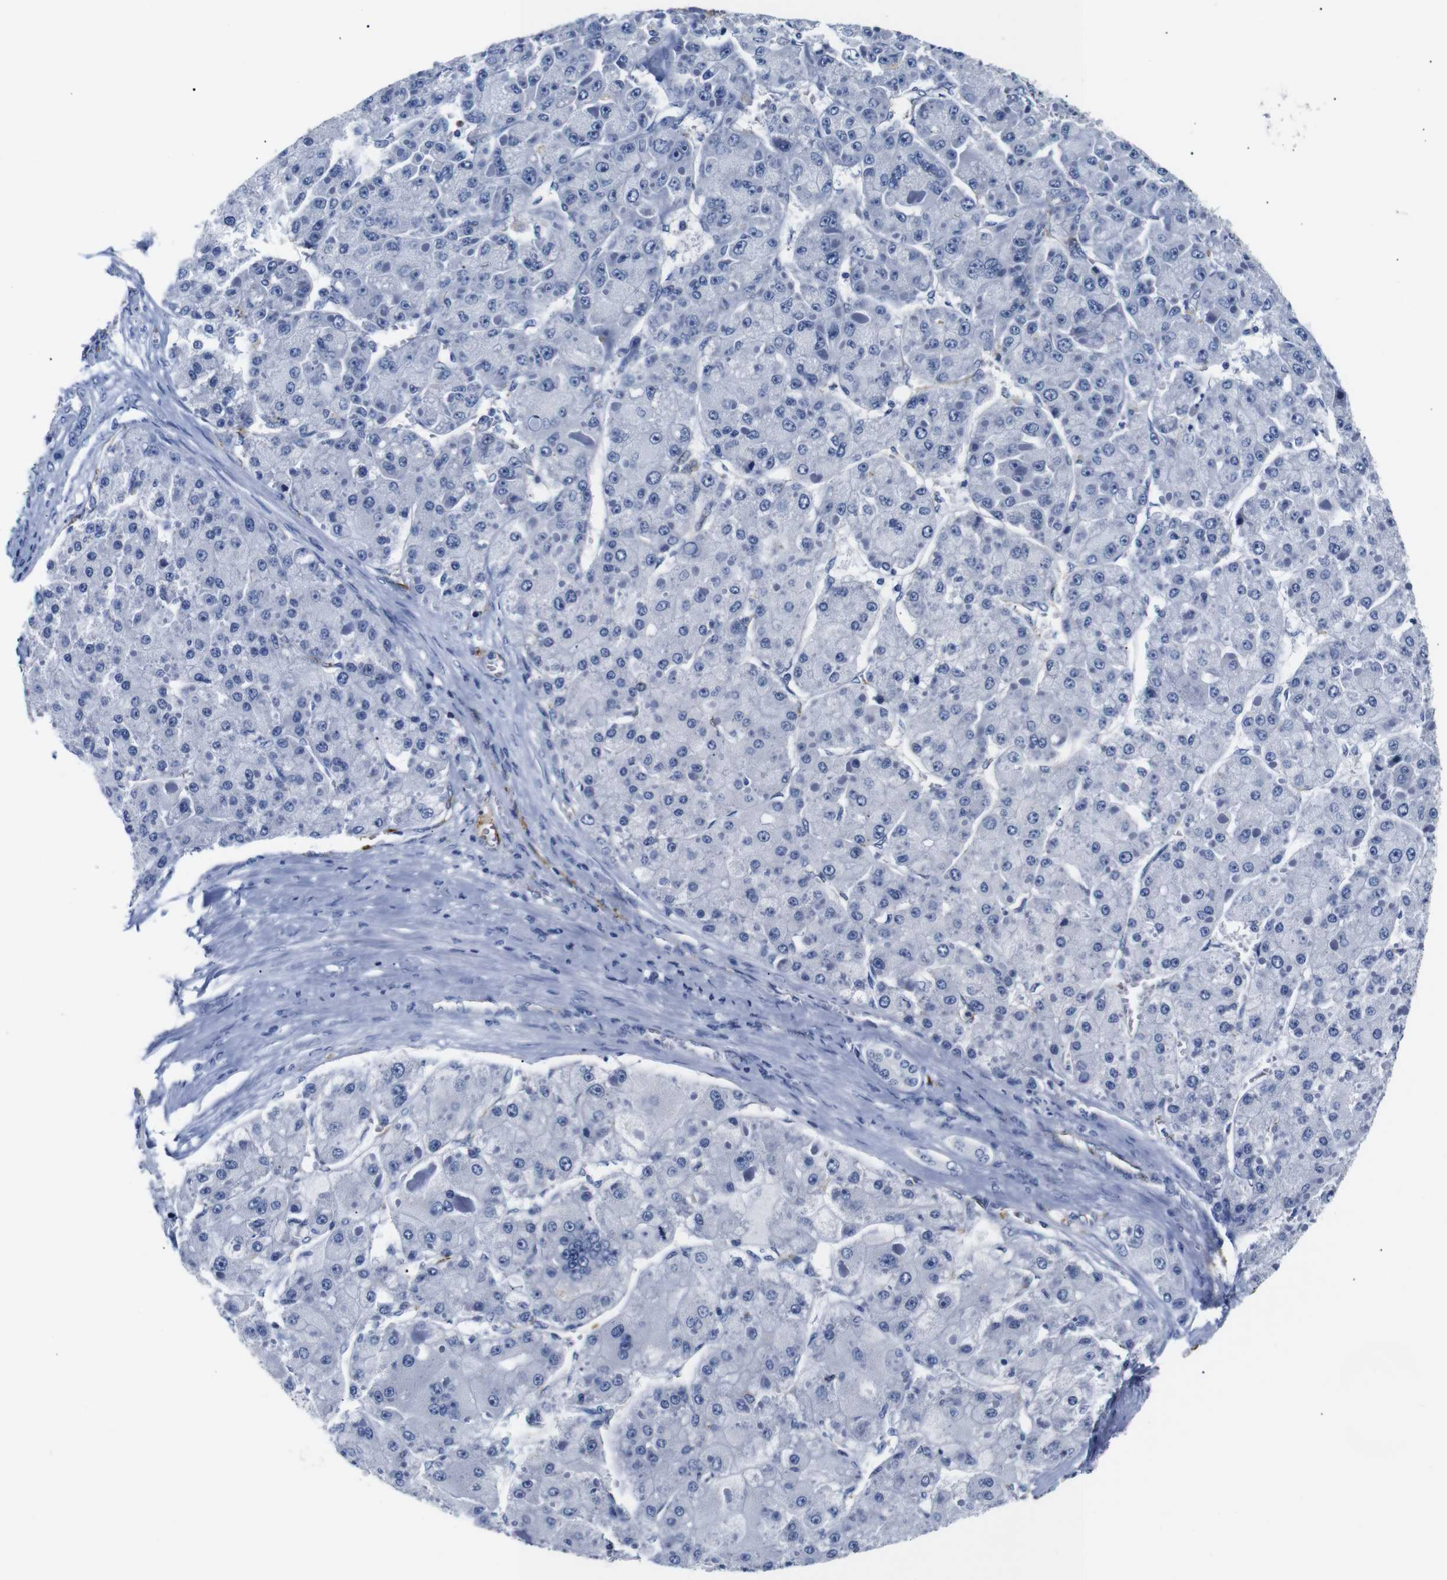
{"staining": {"intensity": "negative", "quantity": "none", "location": "none"}, "tissue": "liver cancer", "cell_type": "Tumor cells", "image_type": "cancer", "snomed": [{"axis": "morphology", "description": "Carcinoma, Hepatocellular, NOS"}, {"axis": "topography", "description": "Liver"}], "caption": "An image of hepatocellular carcinoma (liver) stained for a protein reveals no brown staining in tumor cells. Nuclei are stained in blue.", "gene": "MUC4", "patient": {"sex": "female", "age": 73}}